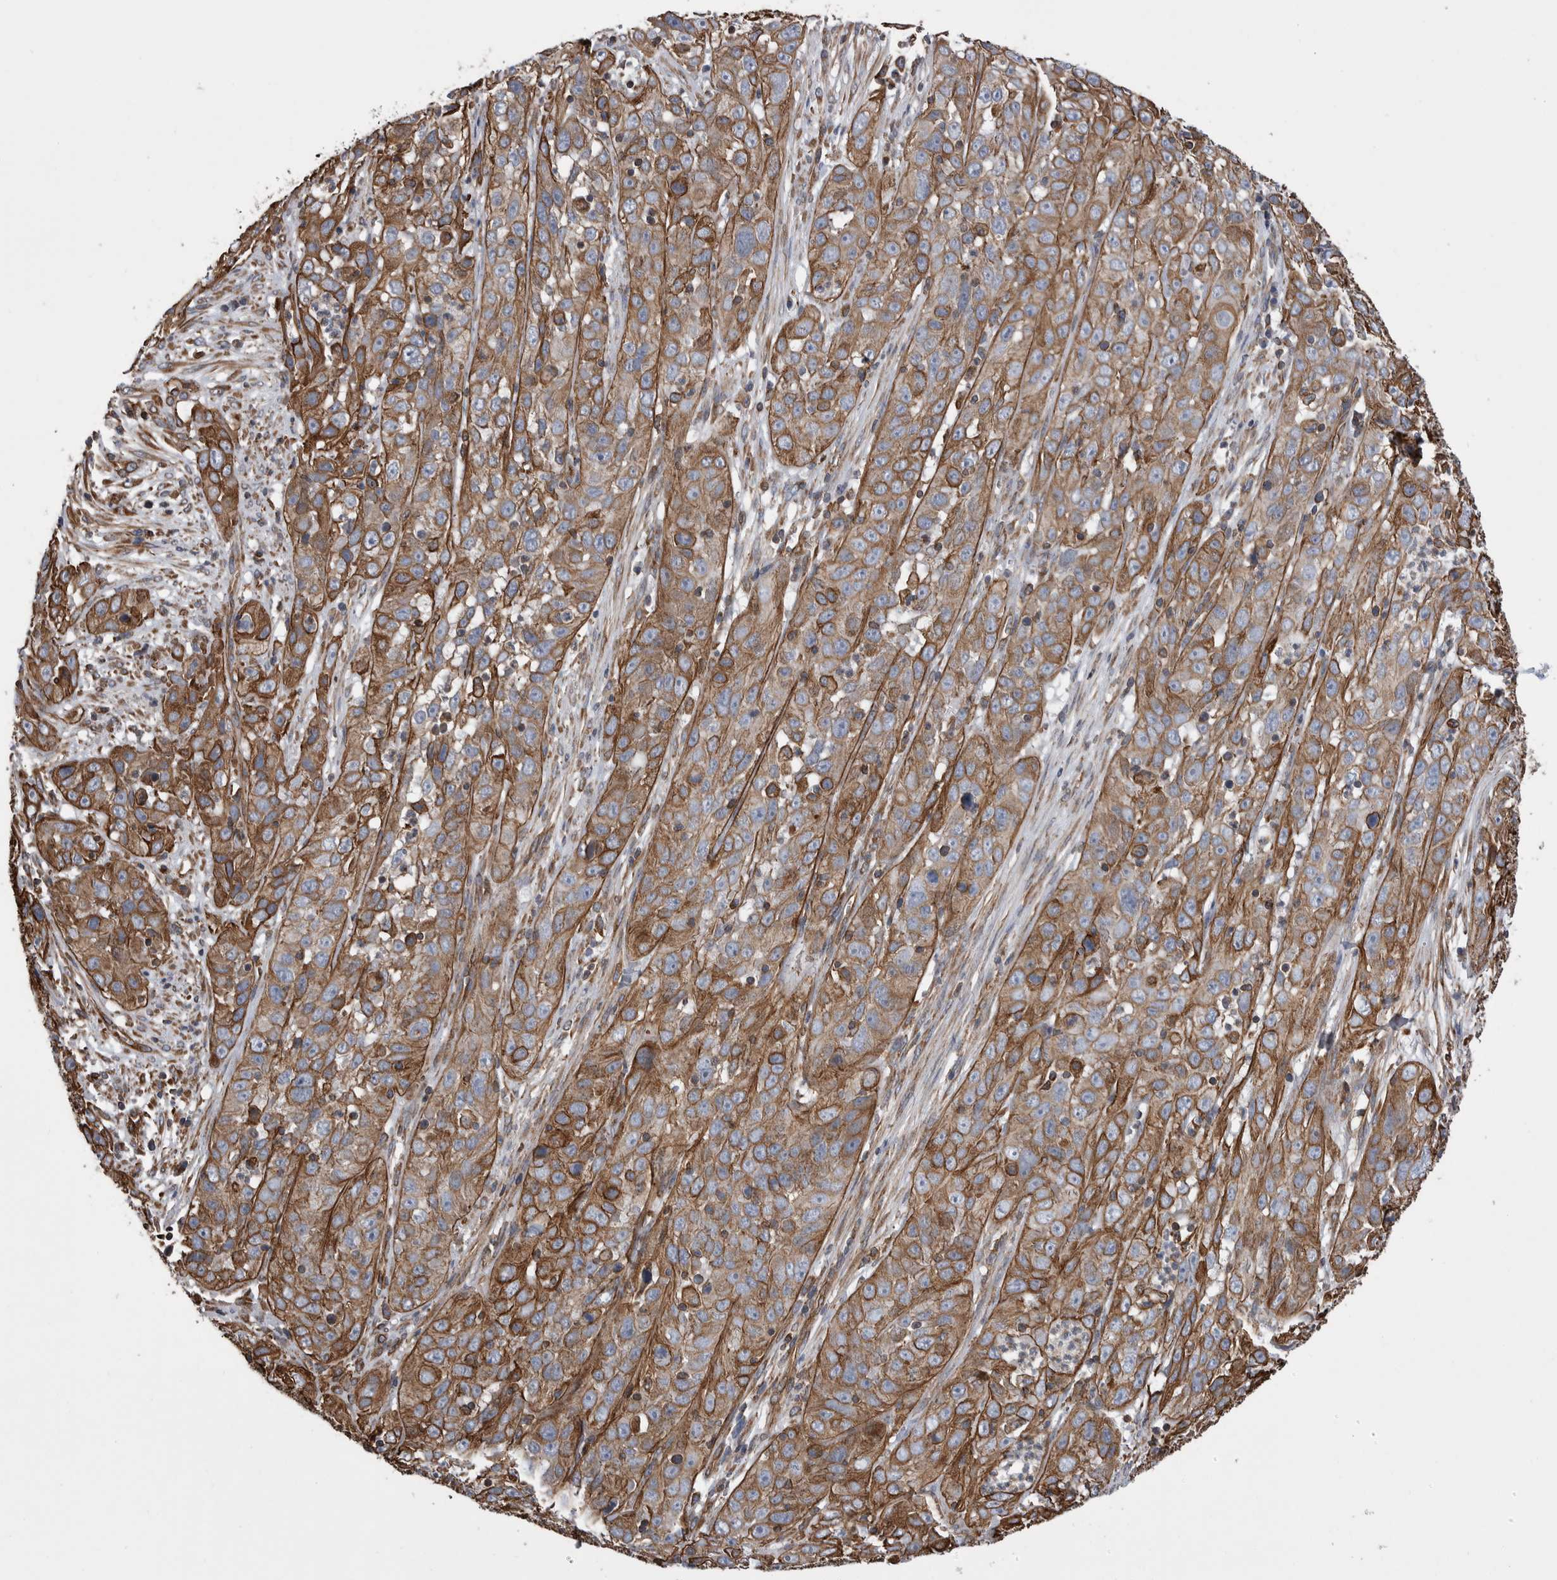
{"staining": {"intensity": "moderate", "quantity": ">75%", "location": "cytoplasmic/membranous"}, "tissue": "cervical cancer", "cell_type": "Tumor cells", "image_type": "cancer", "snomed": [{"axis": "morphology", "description": "Squamous cell carcinoma, NOS"}, {"axis": "topography", "description": "Cervix"}], "caption": "DAB (3,3'-diaminobenzidine) immunohistochemical staining of cervical squamous cell carcinoma shows moderate cytoplasmic/membranous protein positivity in approximately >75% of tumor cells.", "gene": "KIF12", "patient": {"sex": "female", "age": 32}}